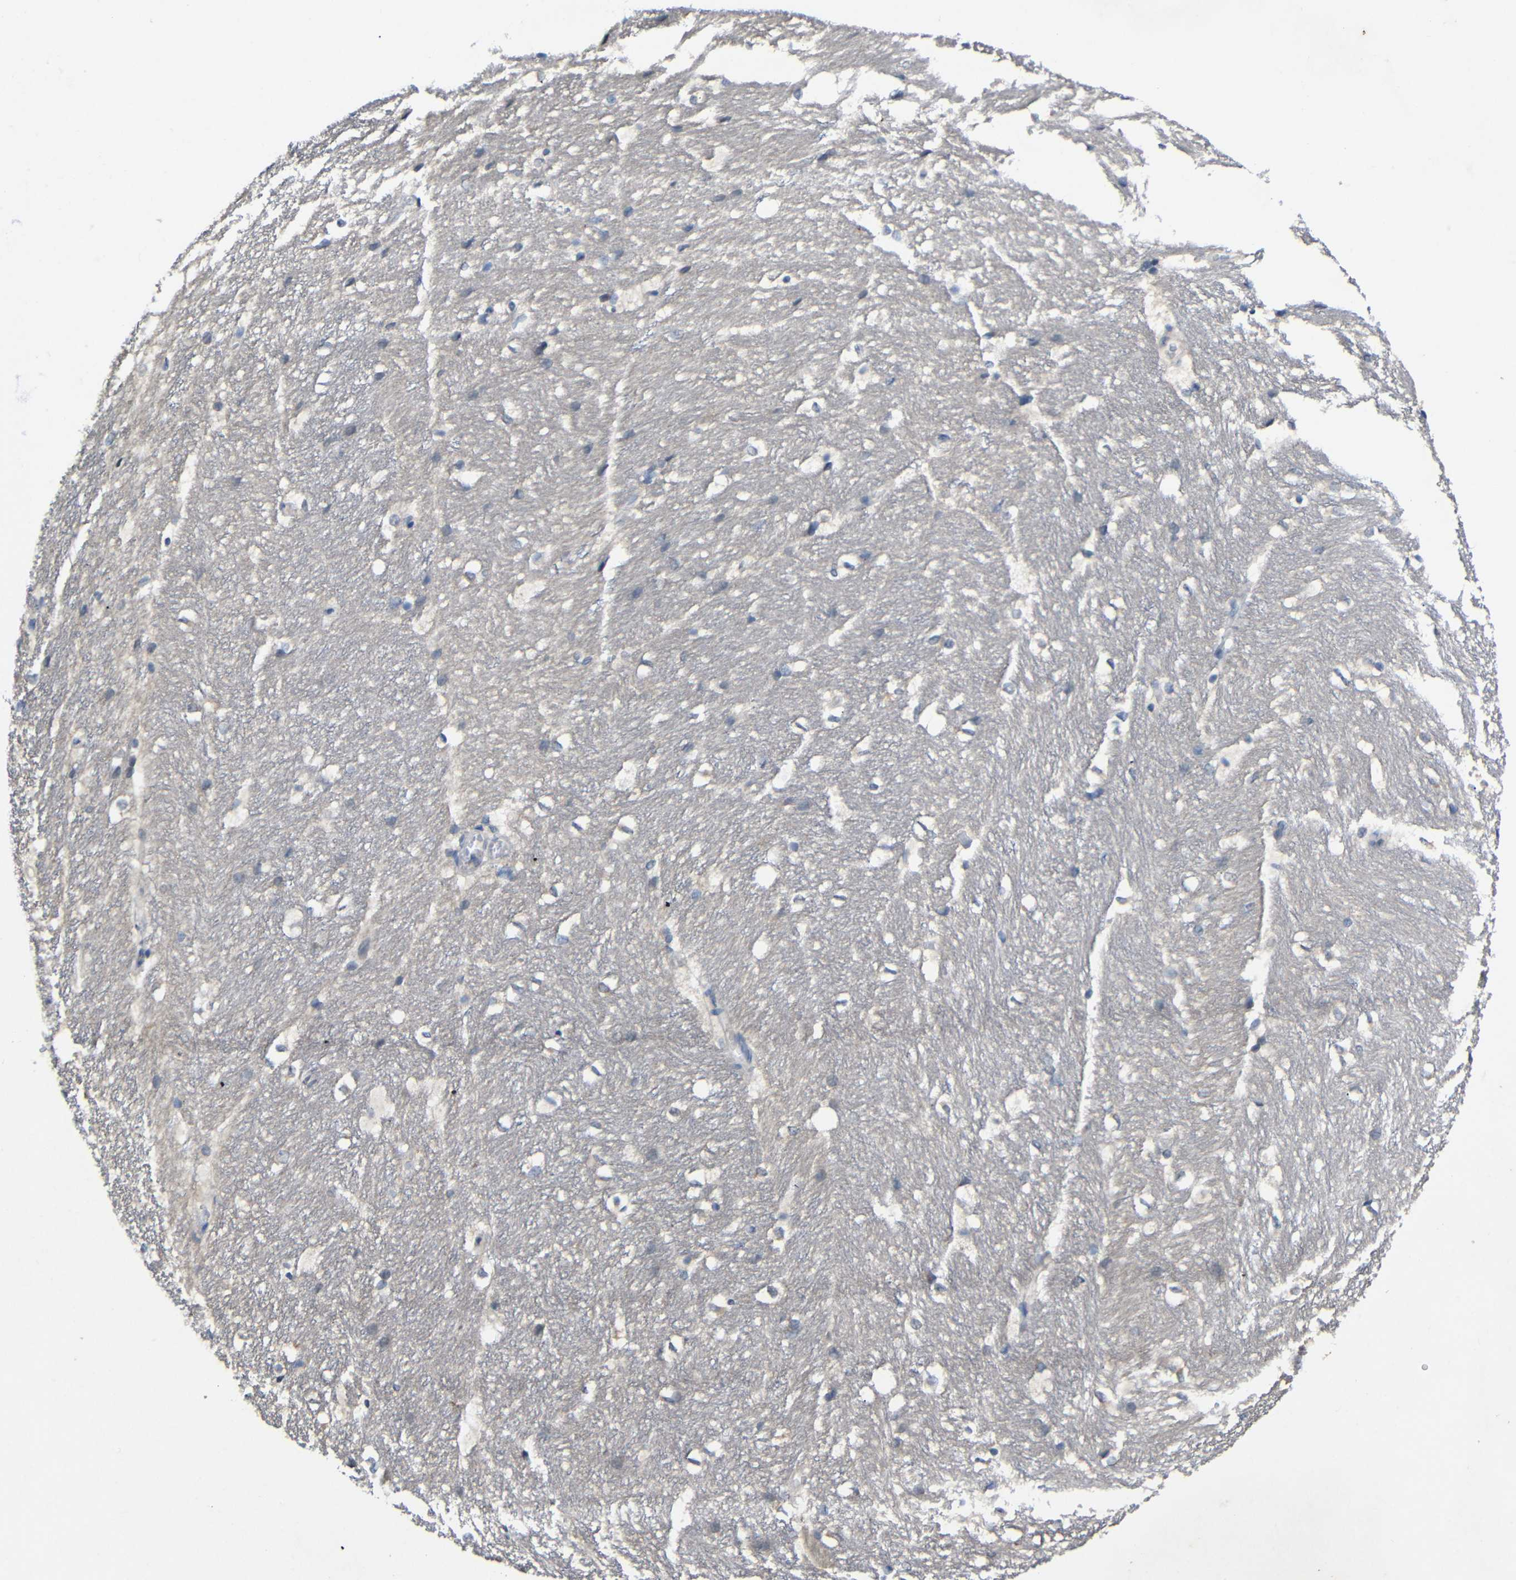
{"staining": {"intensity": "negative", "quantity": "none", "location": "none"}, "tissue": "hippocampus", "cell_type": "Glial cells", "image_type": "normal", "snomed": [{"axis": "morphology", "description": "Normal tissue, NOS"}, {"axis": "topography", "description": "Hippocampus"}], "caption": "This is an immunohistochemistry (IHC) micrograph of unremarkable hippocampus. There is no expression in glial cells.", "gene": "HNF1A", "patient": {"sex": "female", "age": 19}}